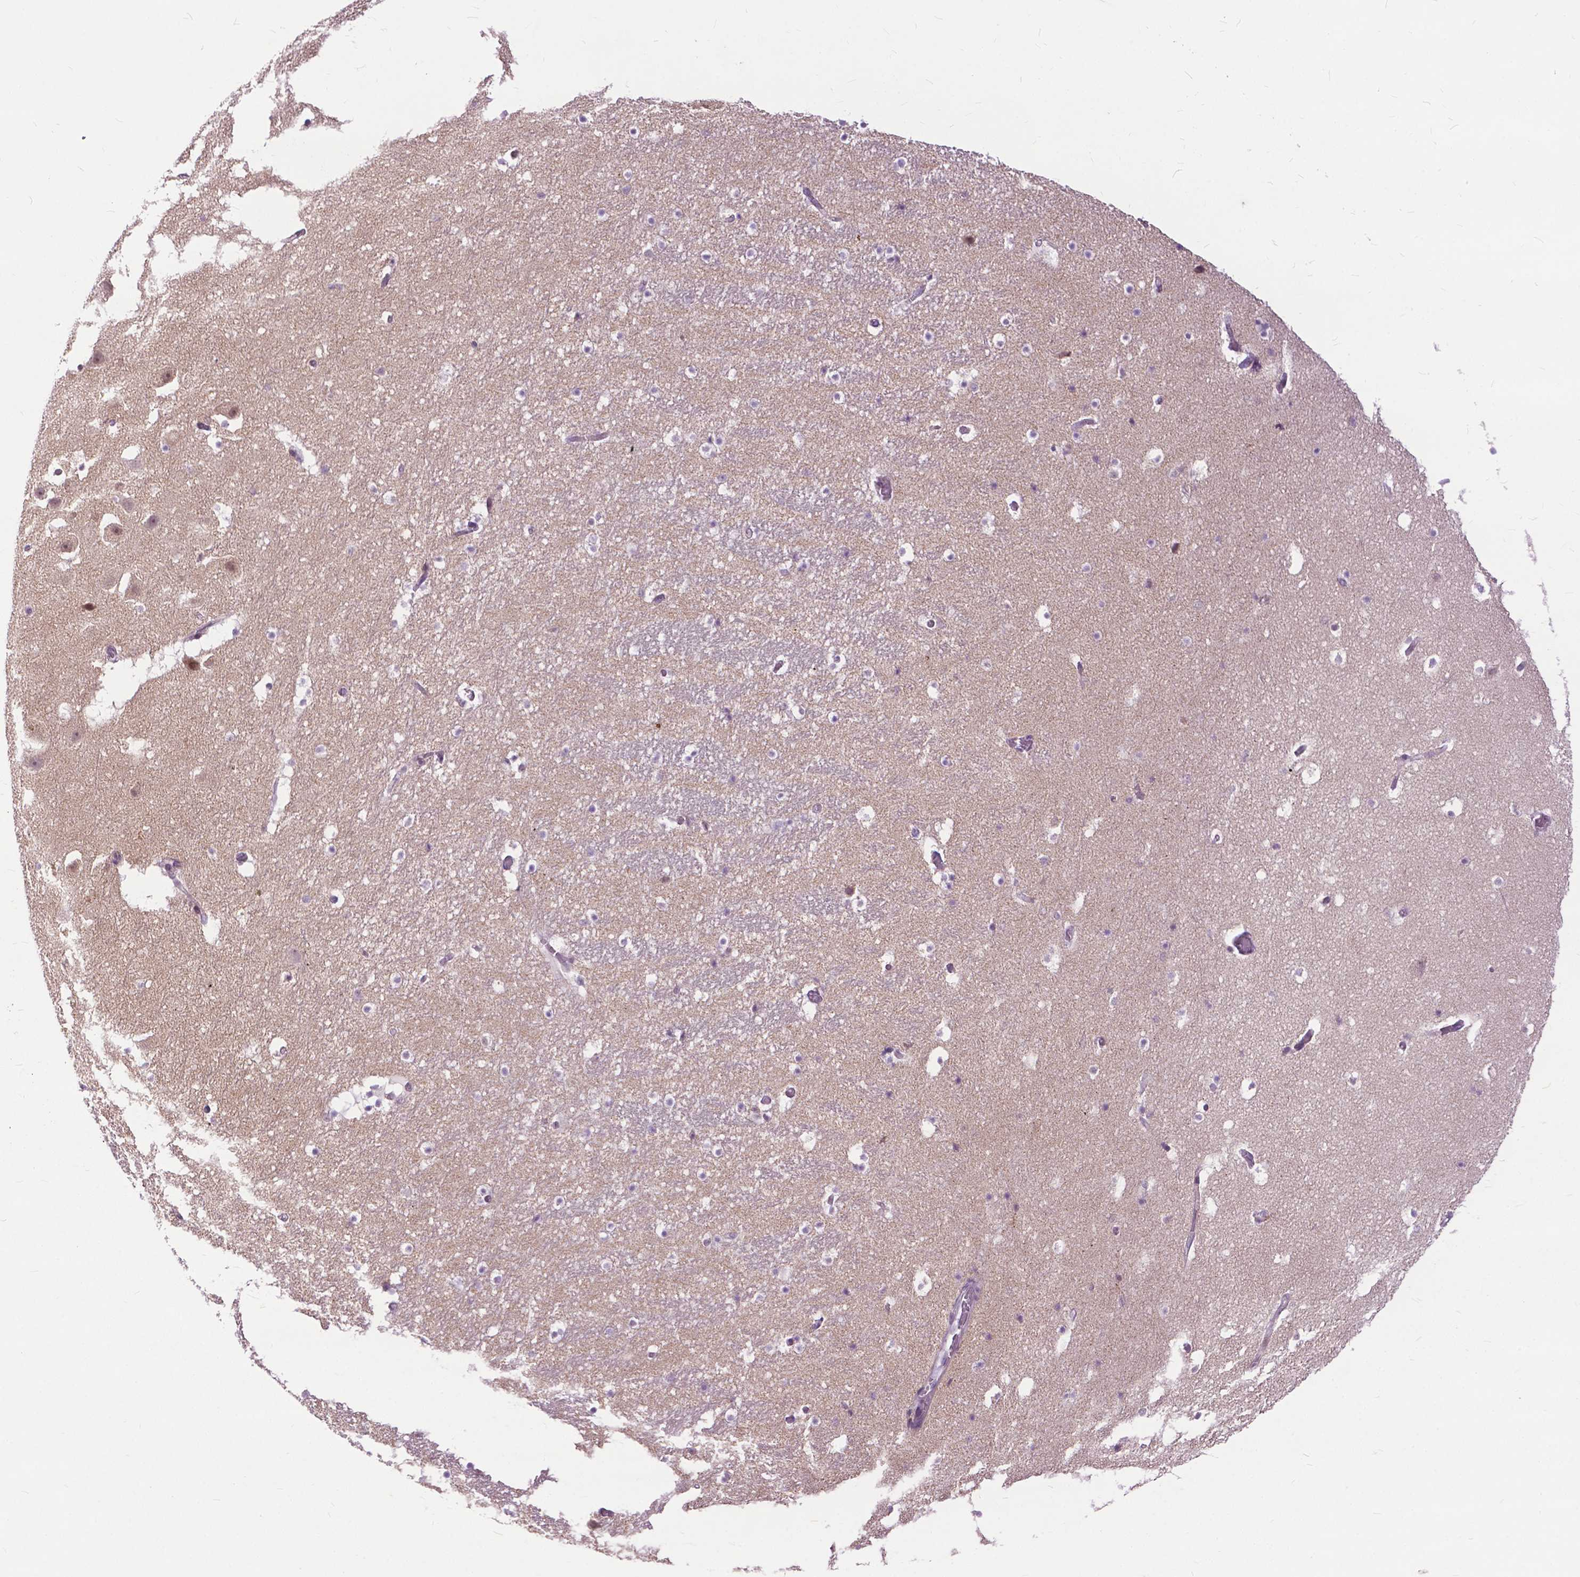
{"staining": {"intensity": "weak", "quantity": "<25%", "location": "nuclear"}, "tissue": "hippocampus", "cell_type": "Glial cells", "image_type": "normal", "snomed": [{"axis": "morphology", "description": "Normal tissue, NOS"}, {"axis": "topography", "description": "Hippocampus"}], "caption": "Immunohistochemistry (IHC) histopathology image of normal hippocampus stained for a protein (brown), which demonstrates no positivity in glial cells. The staining was performed using DAB to visualize the protein expression in brown, while the nuclei were stained in blue with hematoxylin (Magnification: 20x).", "gene": "TTC9B", "patient": {"sex": "male", "age": 26}}